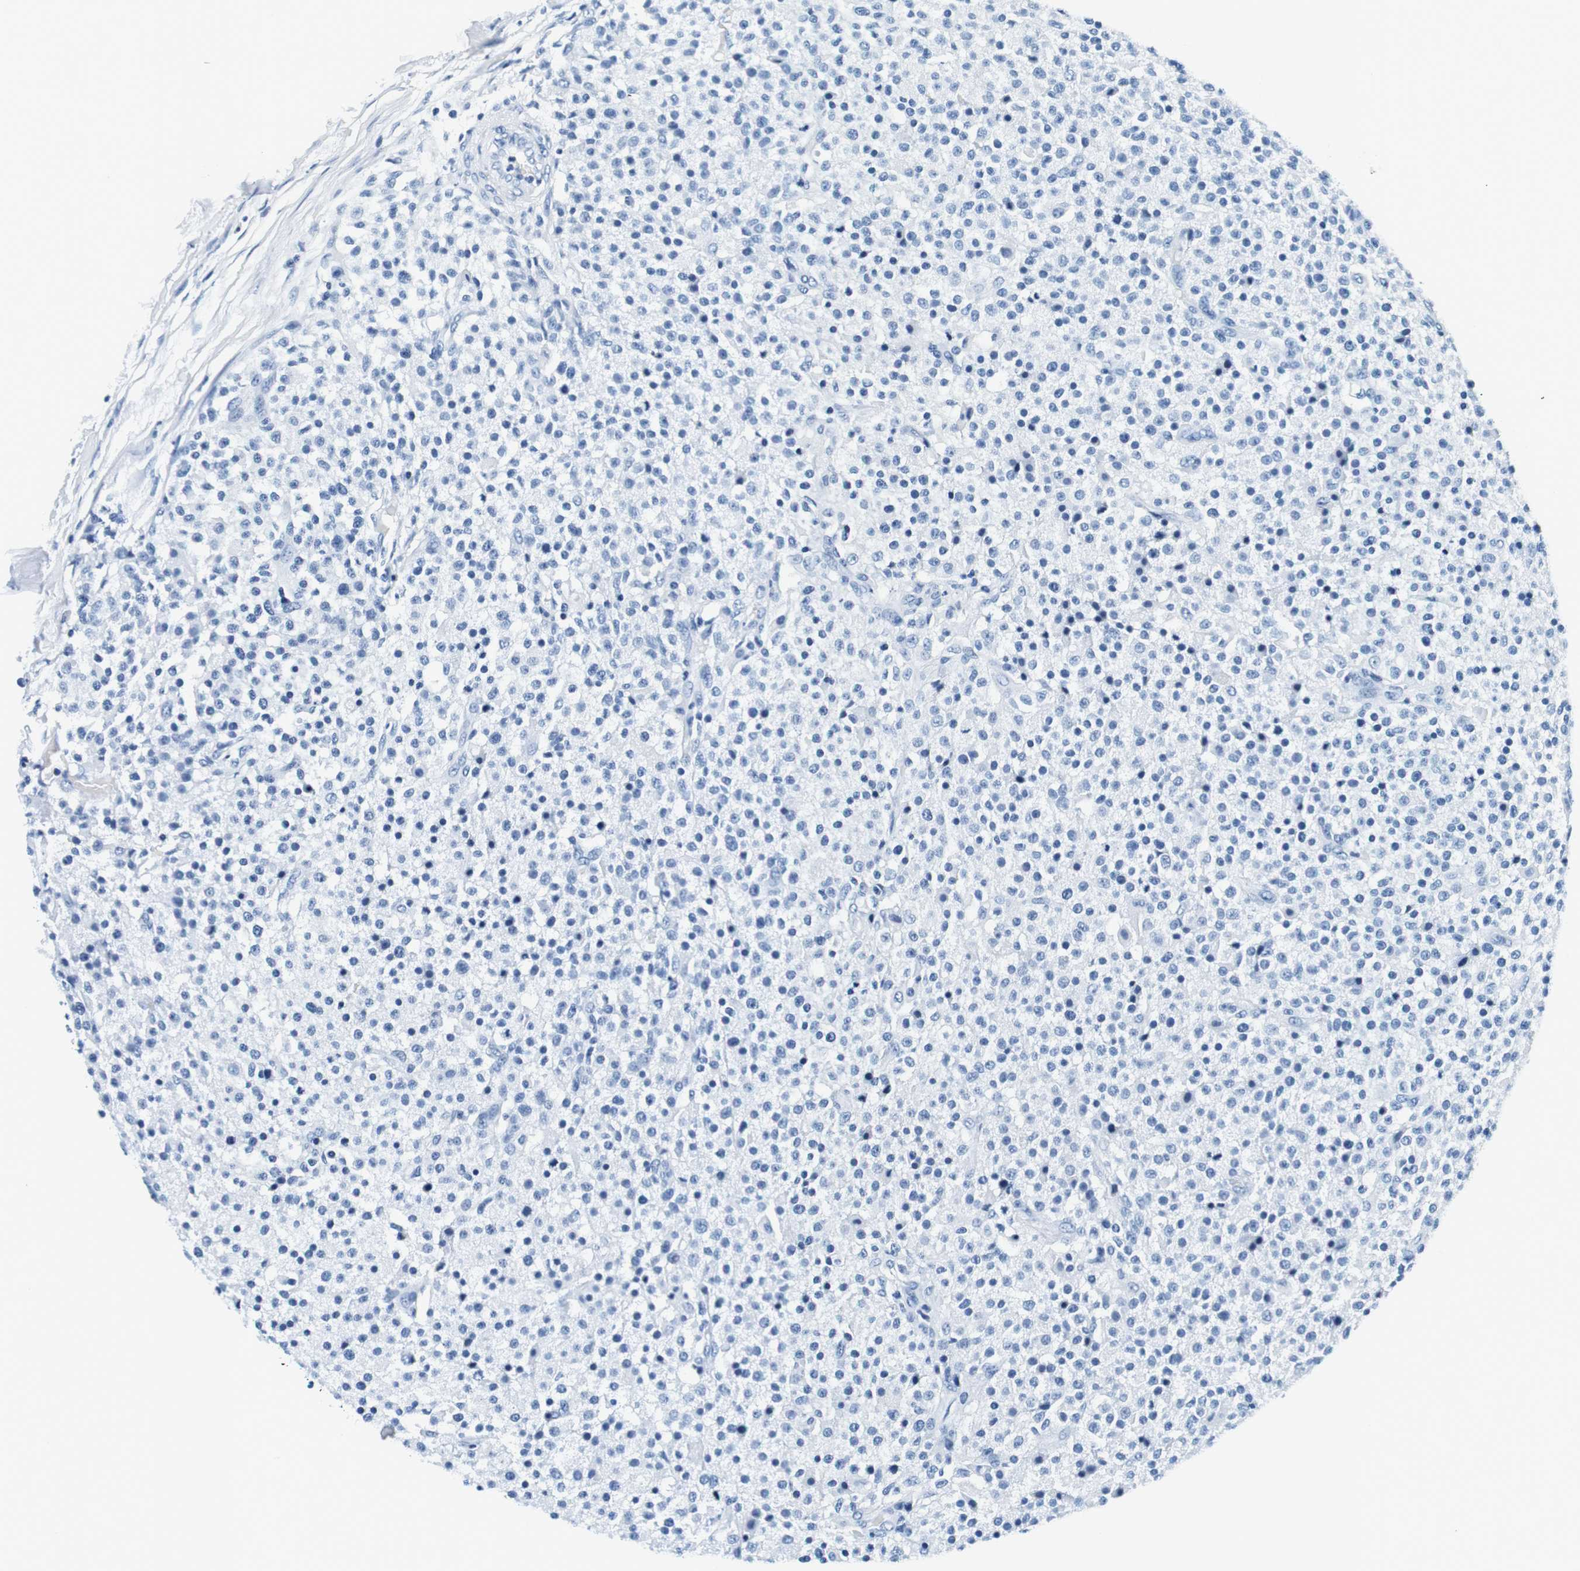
{"staining": {"intensity": "negative", "quantity": "none", "location": "none"}, "tissue": "testis cancer", "cell_type": "Tumor cells", "image_type": "cancer", "snomed": [{"axis": "morphology", "description": "Seminoma, NOS"}, {"axis": "topography", "description": "Testis"}], "caption": "DAB immunohistochemical staining of human testis cancer (seminoma) shows no significant staining in tumor cells.", "gene": "ELANE", "patient": {"sex": "male", "age": 59}}